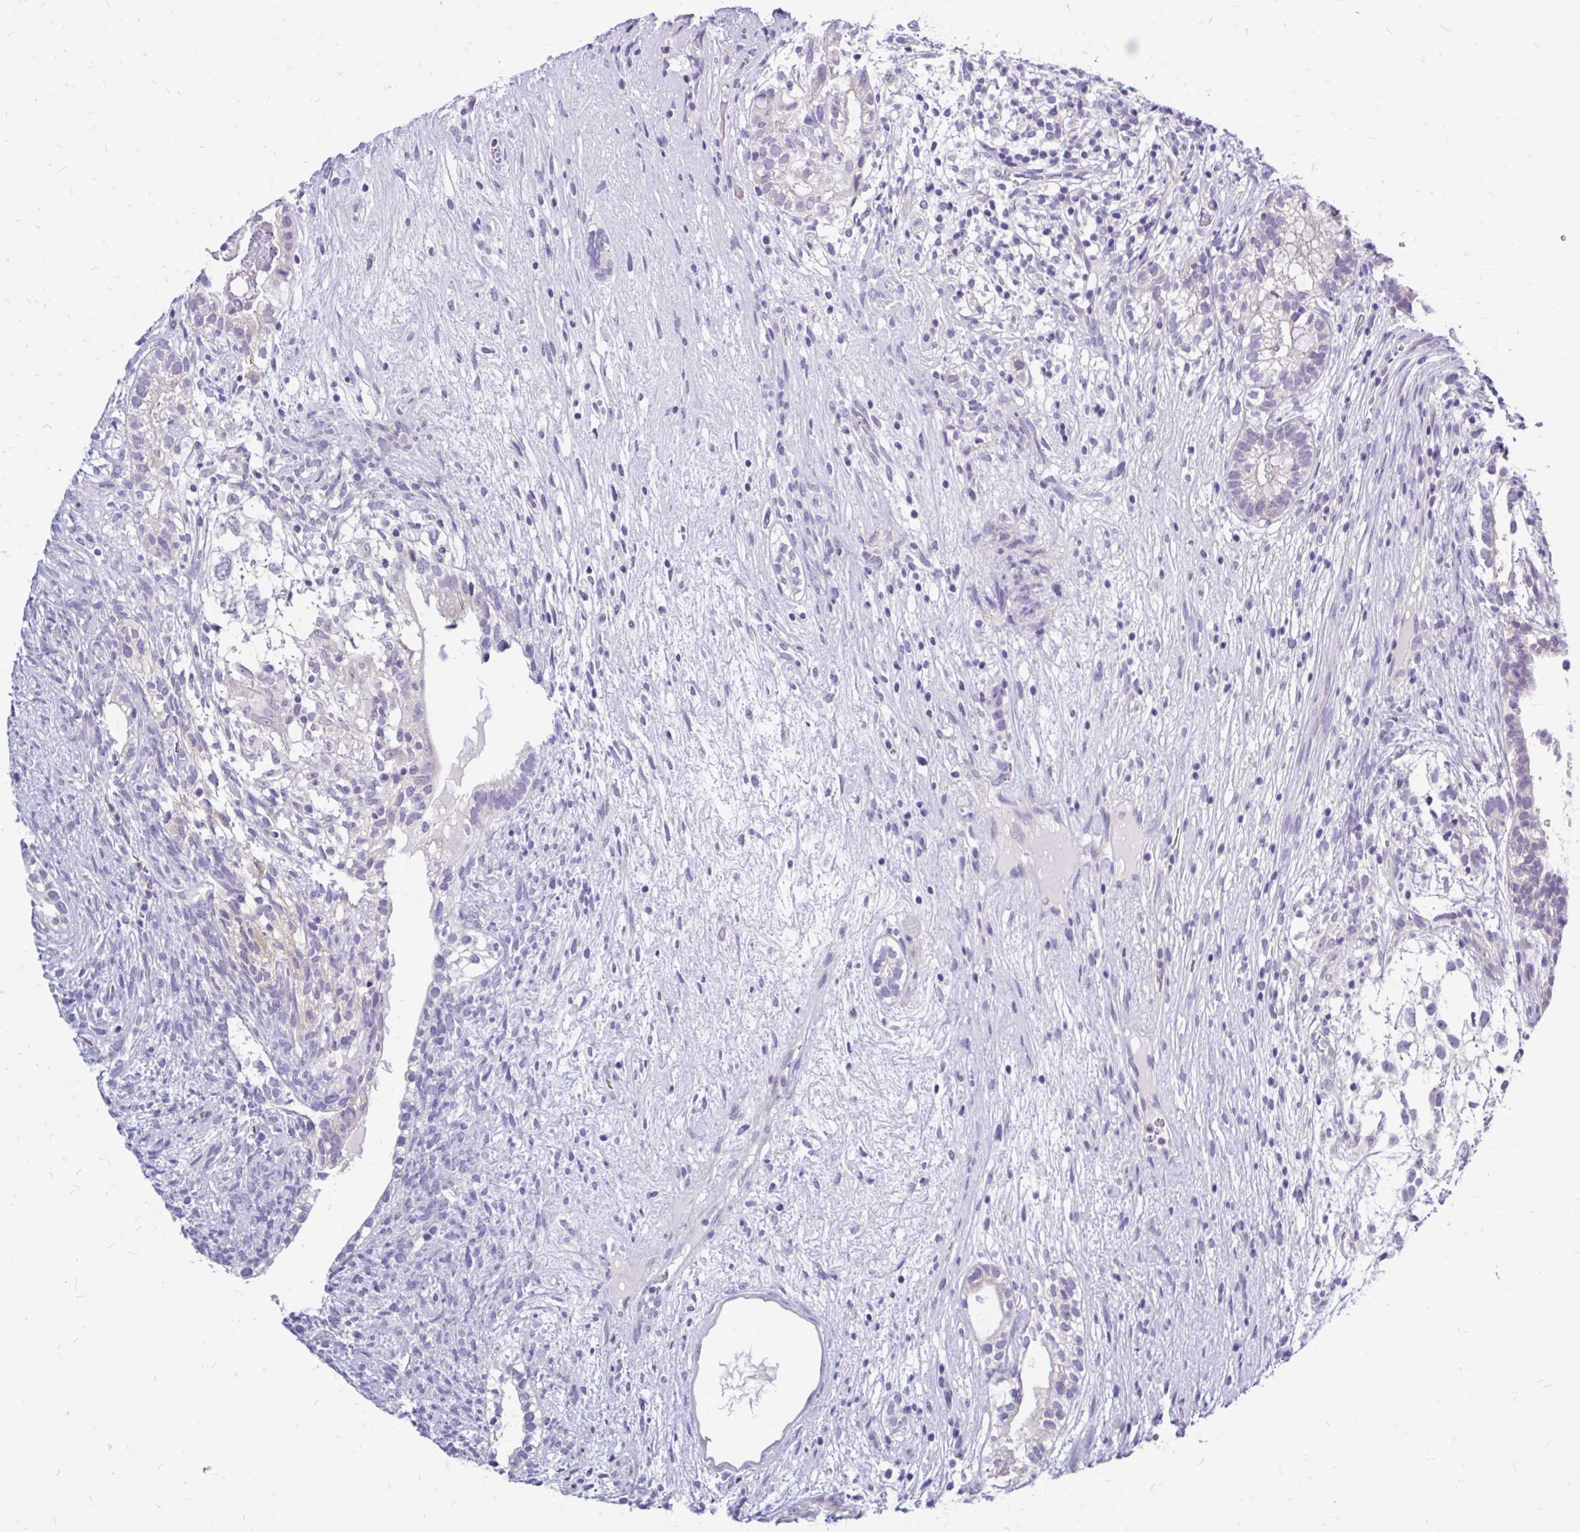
{"staining": {"intensity": "negative", "quantity": "none", "location": "none"}, "tissue": "testis cancer", "cell_type": "Tumor cells", "image_type": "cancer", "snomed": [{"axis": "morphology", "description": "Seminoma, NOS"}, {"axis": "morphology", "description": "Carcinoma, Embryonal, NOS"}, {"axis": "topography", "description": "Testis"}], "caption": "Protein analysis of testis cancer reveals no significant positivity in tumor cells.", "gene": "MAP1LC3A", "patient": {"sex": "male", "age": 41}}